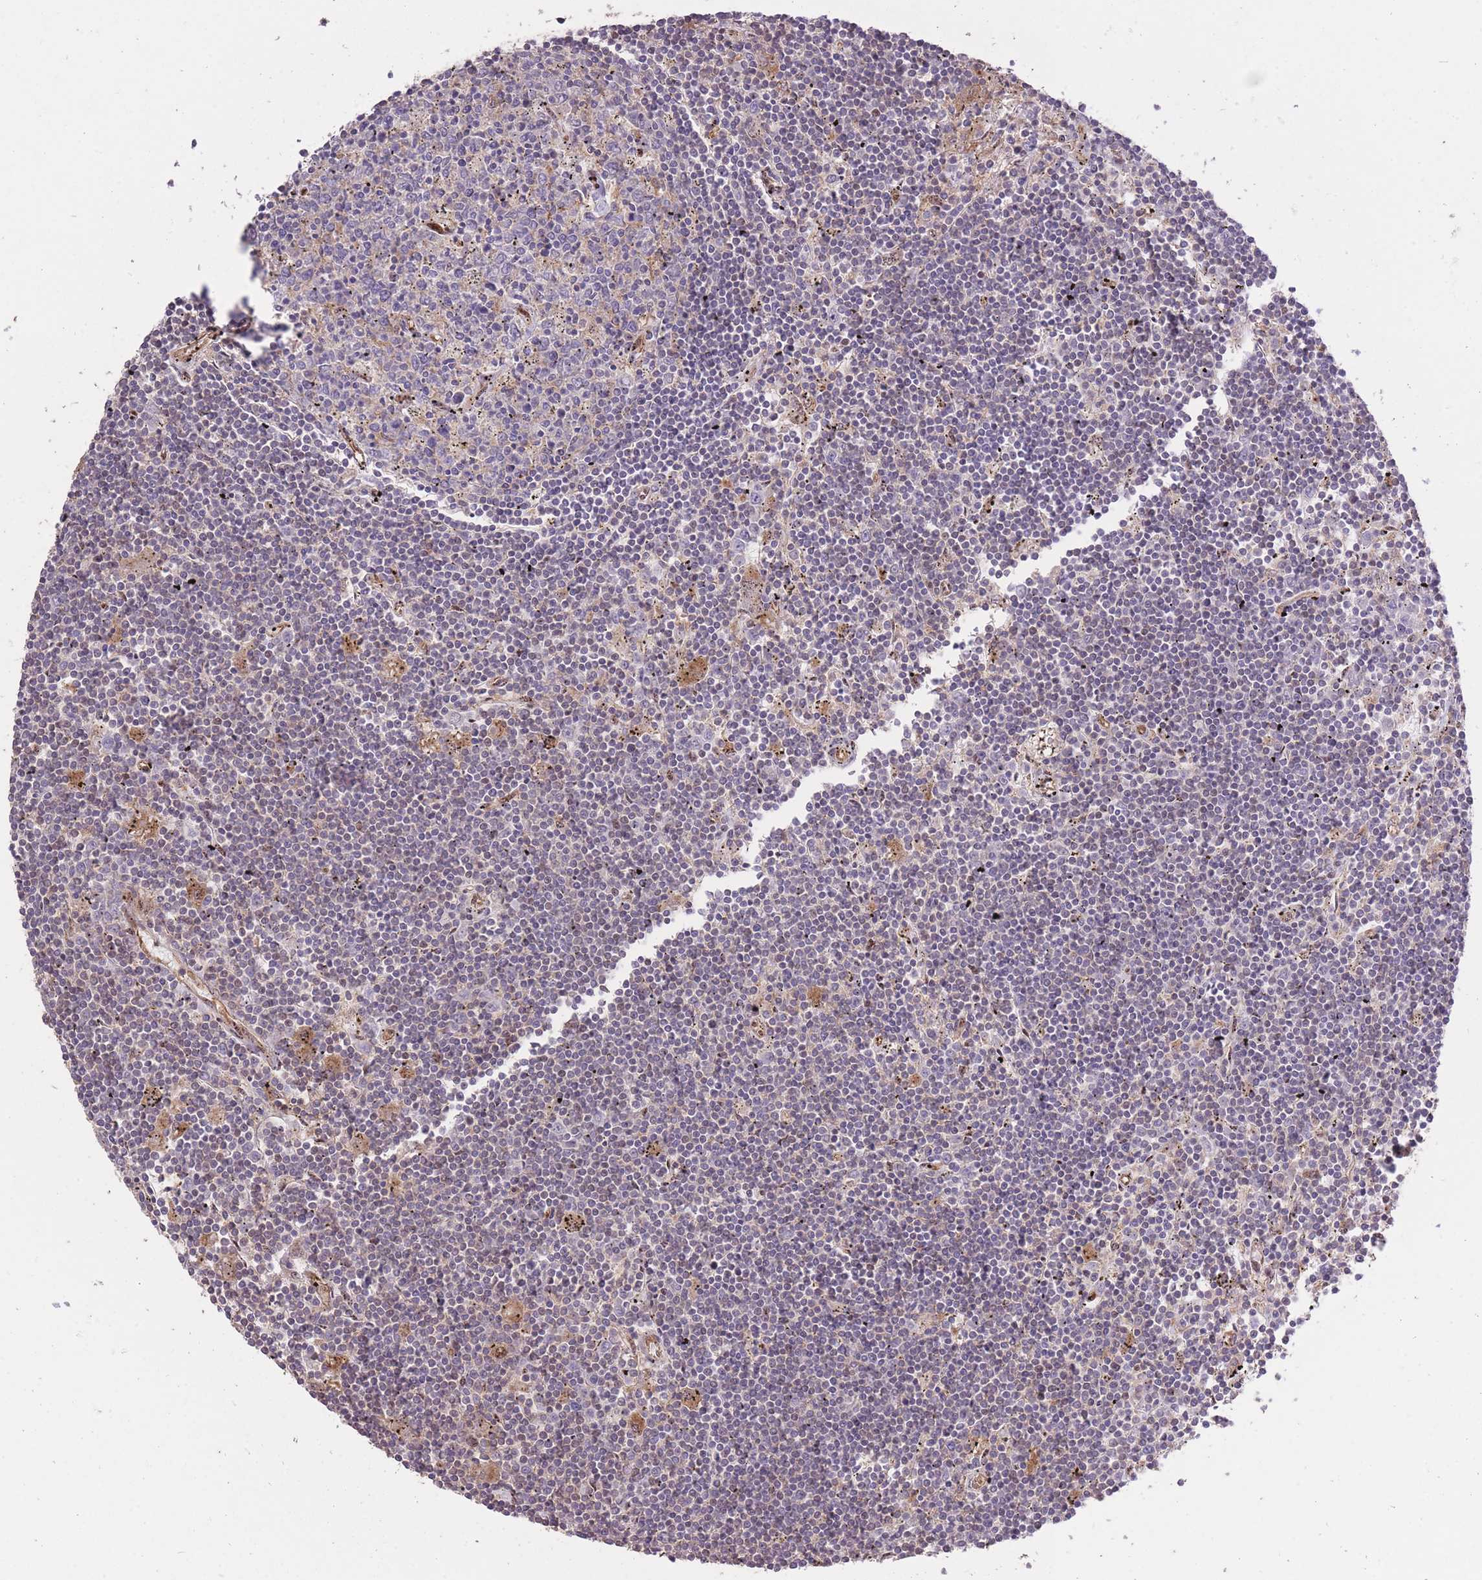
{"staining": {"intensity": "weak", "quantity": "<25%", "location": "cytoplasmic/membranous"}, "tissue": "lymphoma", "cell_type": "Tumor cells", "image_type": "cancer", "snomed": [{"axis": "morphology", "description": "Malignant lymphoma, non-Hodgkin's type, Low grade"}, {"axis": "topography", "description": "Spleen"}], "caption": "Immunohistochemistry photomicrograph of neoplastic tissue: human low-grade malignant lymphoma, non-Hodgkin's type stained with DAB demonstrates no significant protein positivity in tumor cells.", "gene": "PLD1", "patient": {"sex": "male", "age": 76}}